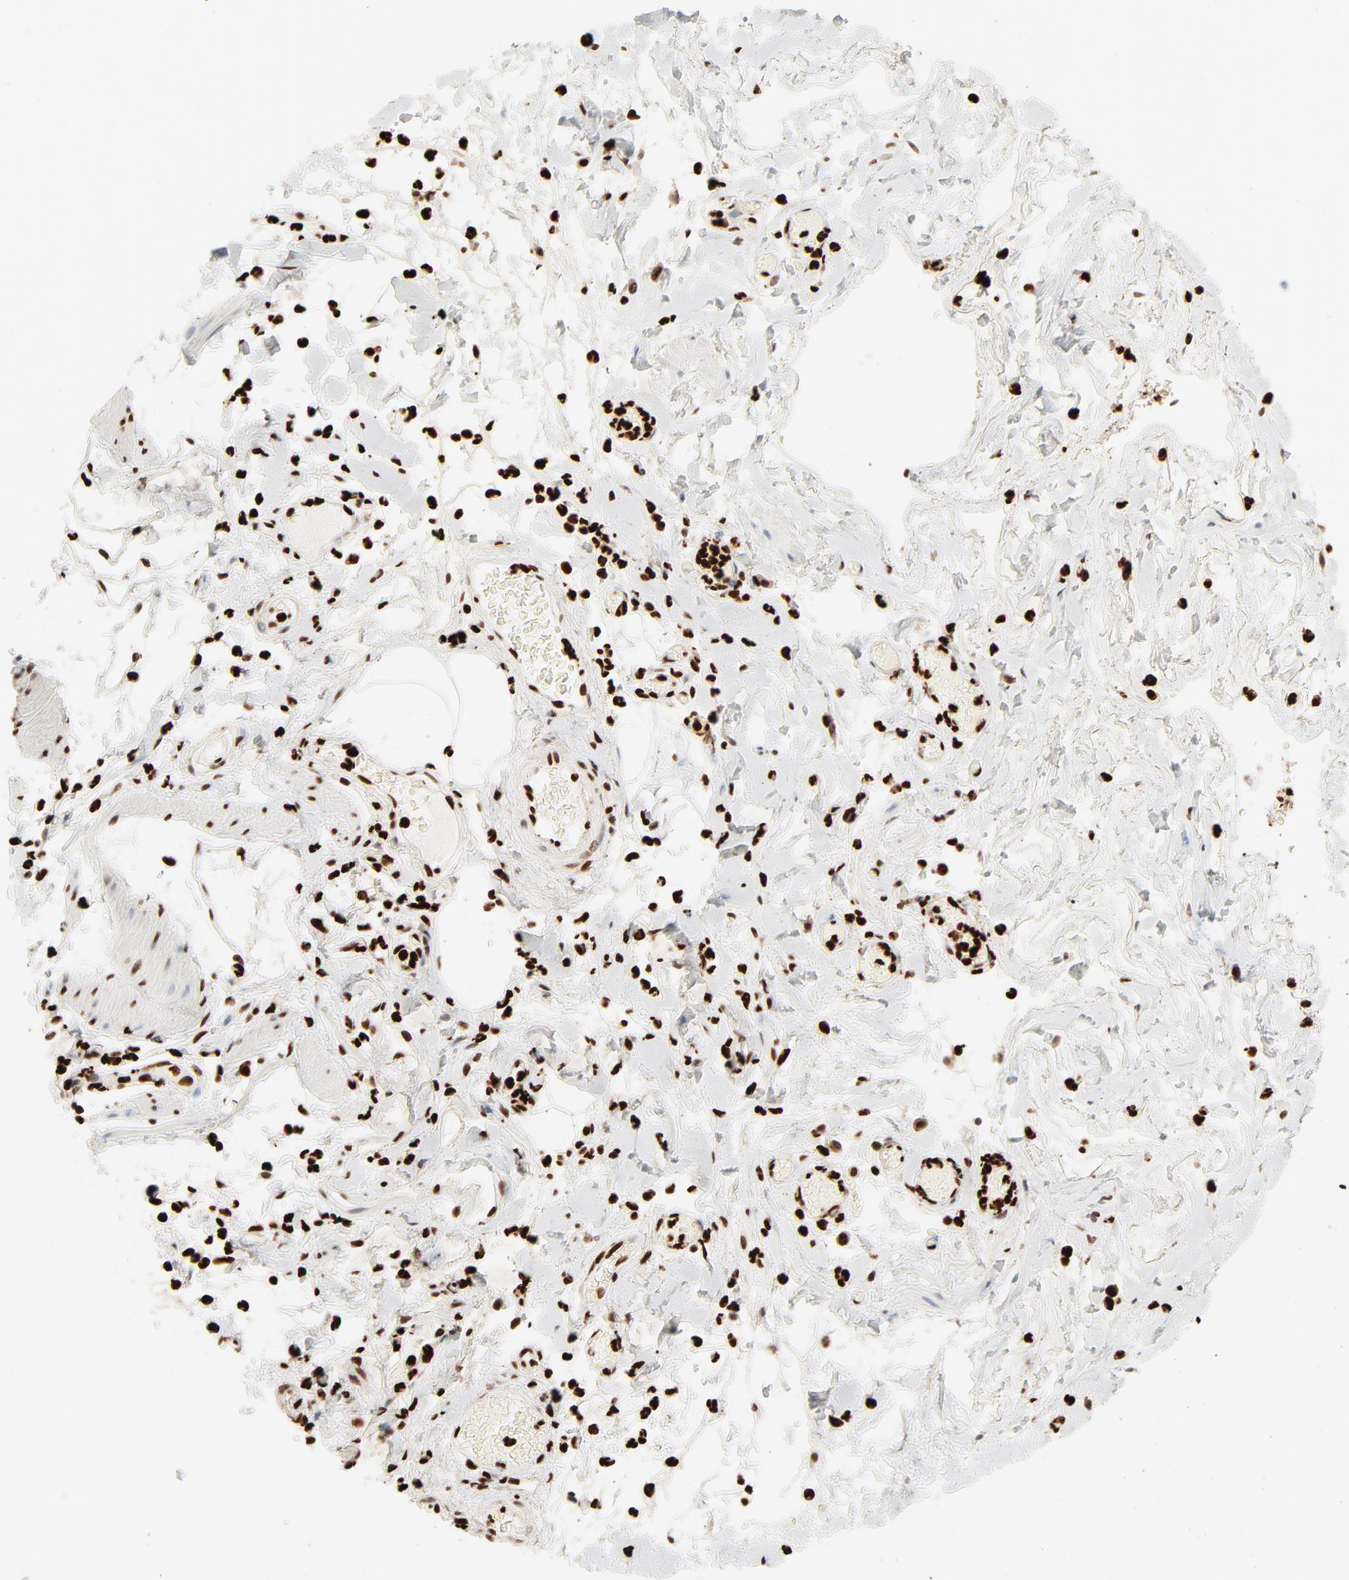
{"staining": {"intensity": "strong", "quantity": ">75%", "location": "nuclear"}, "tissue": "smooth muscle", "cell_type": "Smooth muscle cells", "image_type": "normal", "snomed": [{"axis": "morphology", "description": "Normal tissue, NOS"}, {"axis": "topography", "description": "Smooth muscle"}, {"axis": "topography", "description": "Colon"}], "caption": "Smooth muscle stained with DAB (3,3'-diaminobenzidine) immunohistochemistry exhibits high levels of strong nuclear positivity in about >75% of smooth muscle cells.", "gene": "HMGB1", "patient": {"sex": "male", "age": 67}}